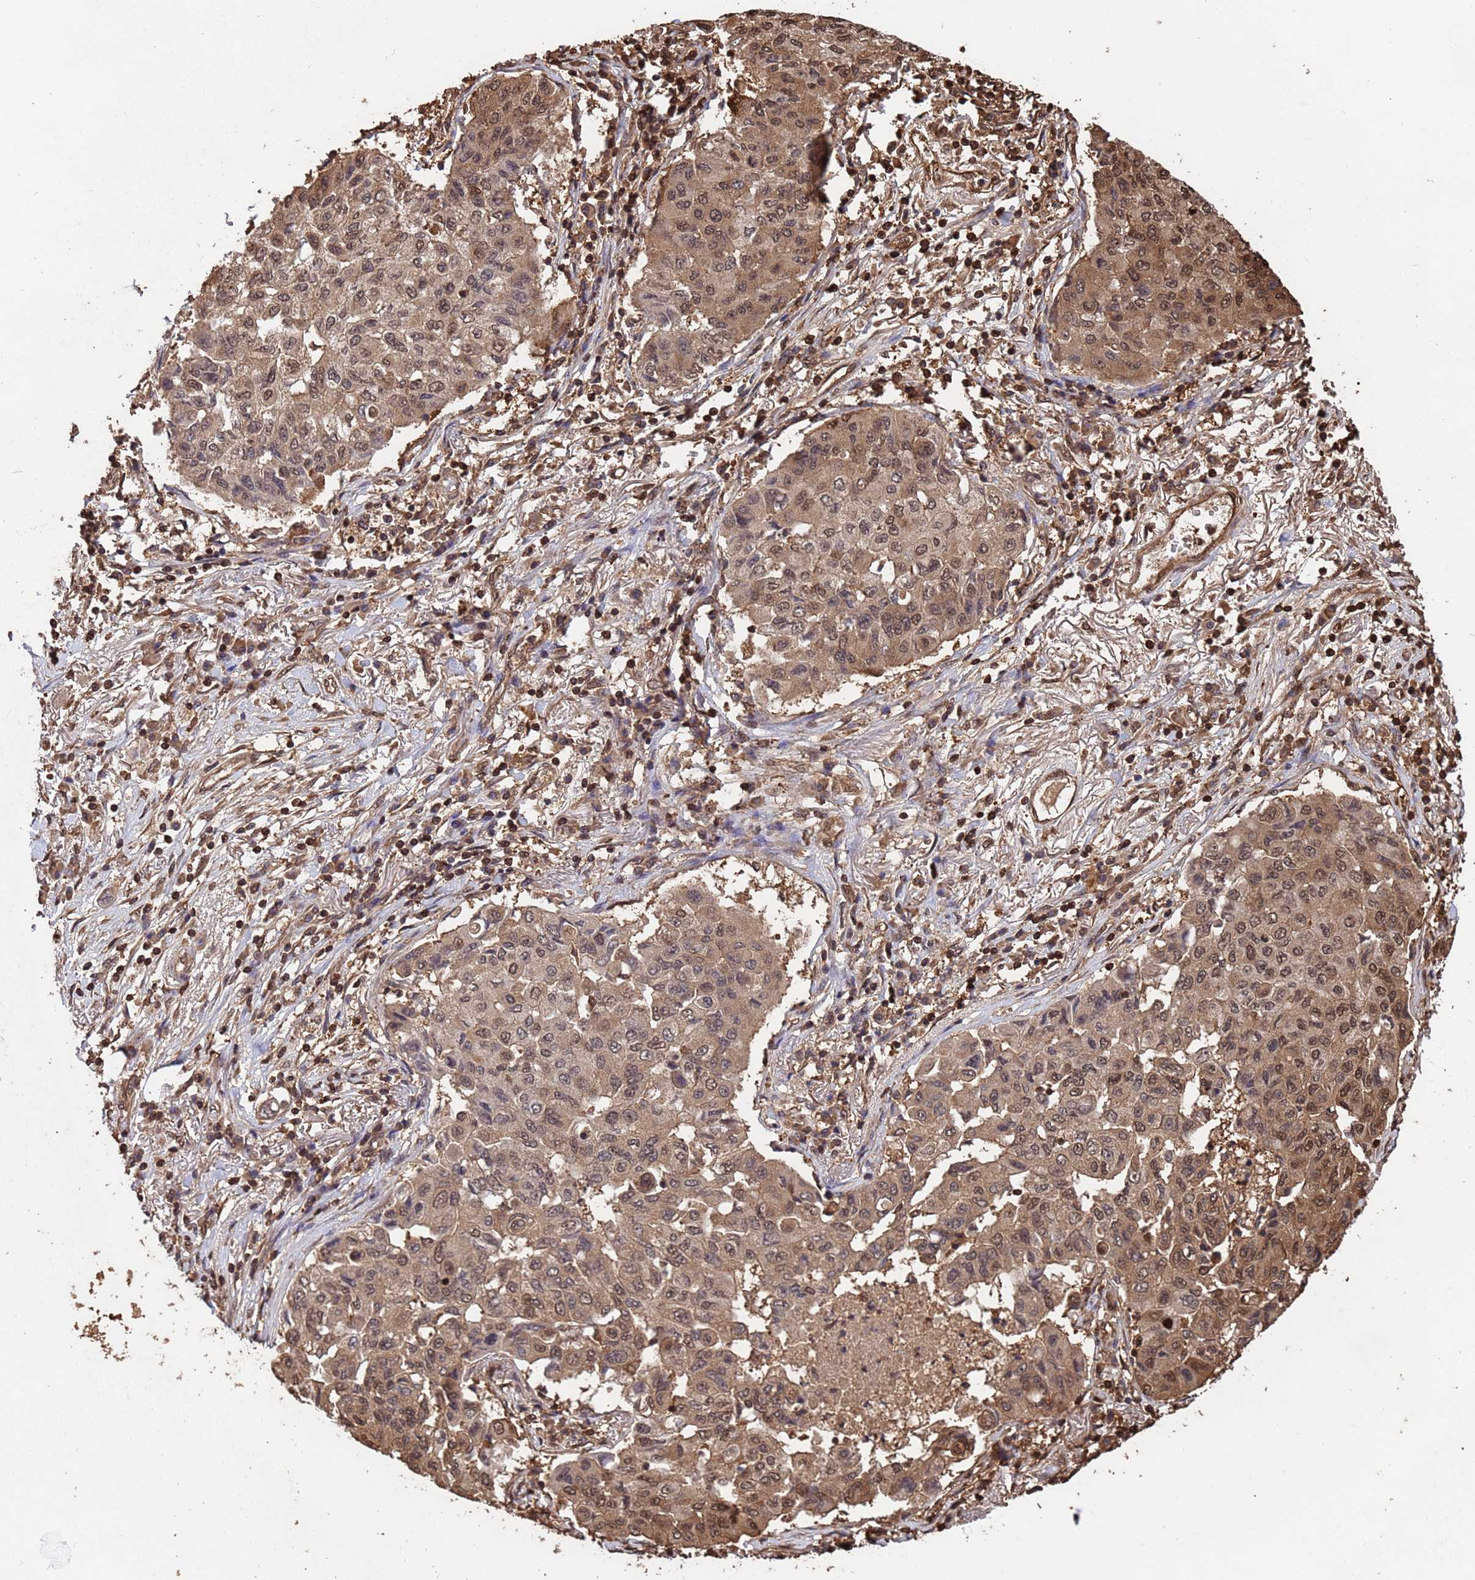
{"staining": {"intensity": "moderate", "quantity": ">75%", "location": "cytoplasmic/membranous,nuclear"}, "tissue": "lung cancer", "cell_type": "Tumor cells", "image_type": "cancer", "snomed": [{"axis": "morphology", "description": "Squamous cell carcinoma, NOS"}, {"axis": "topography", "description": "Lung"}], "caption": "Immunohistochemistry staining of lung squamous cell carcinoma, which displays medium levels of moderate cytoplasmic/membranous and nuclear positivity in about >75% of tumor cells indicating moderate cytoplasmic/membranous and nuclear protein expression. The staining was performed using DAB (3,3'-diaminobenzidine) (brown) for protein detection and nuclei were counterstained in hematoxylin (blue).", "gene": "SUMO4", "patient": {"sex": "male", "age": 74}}